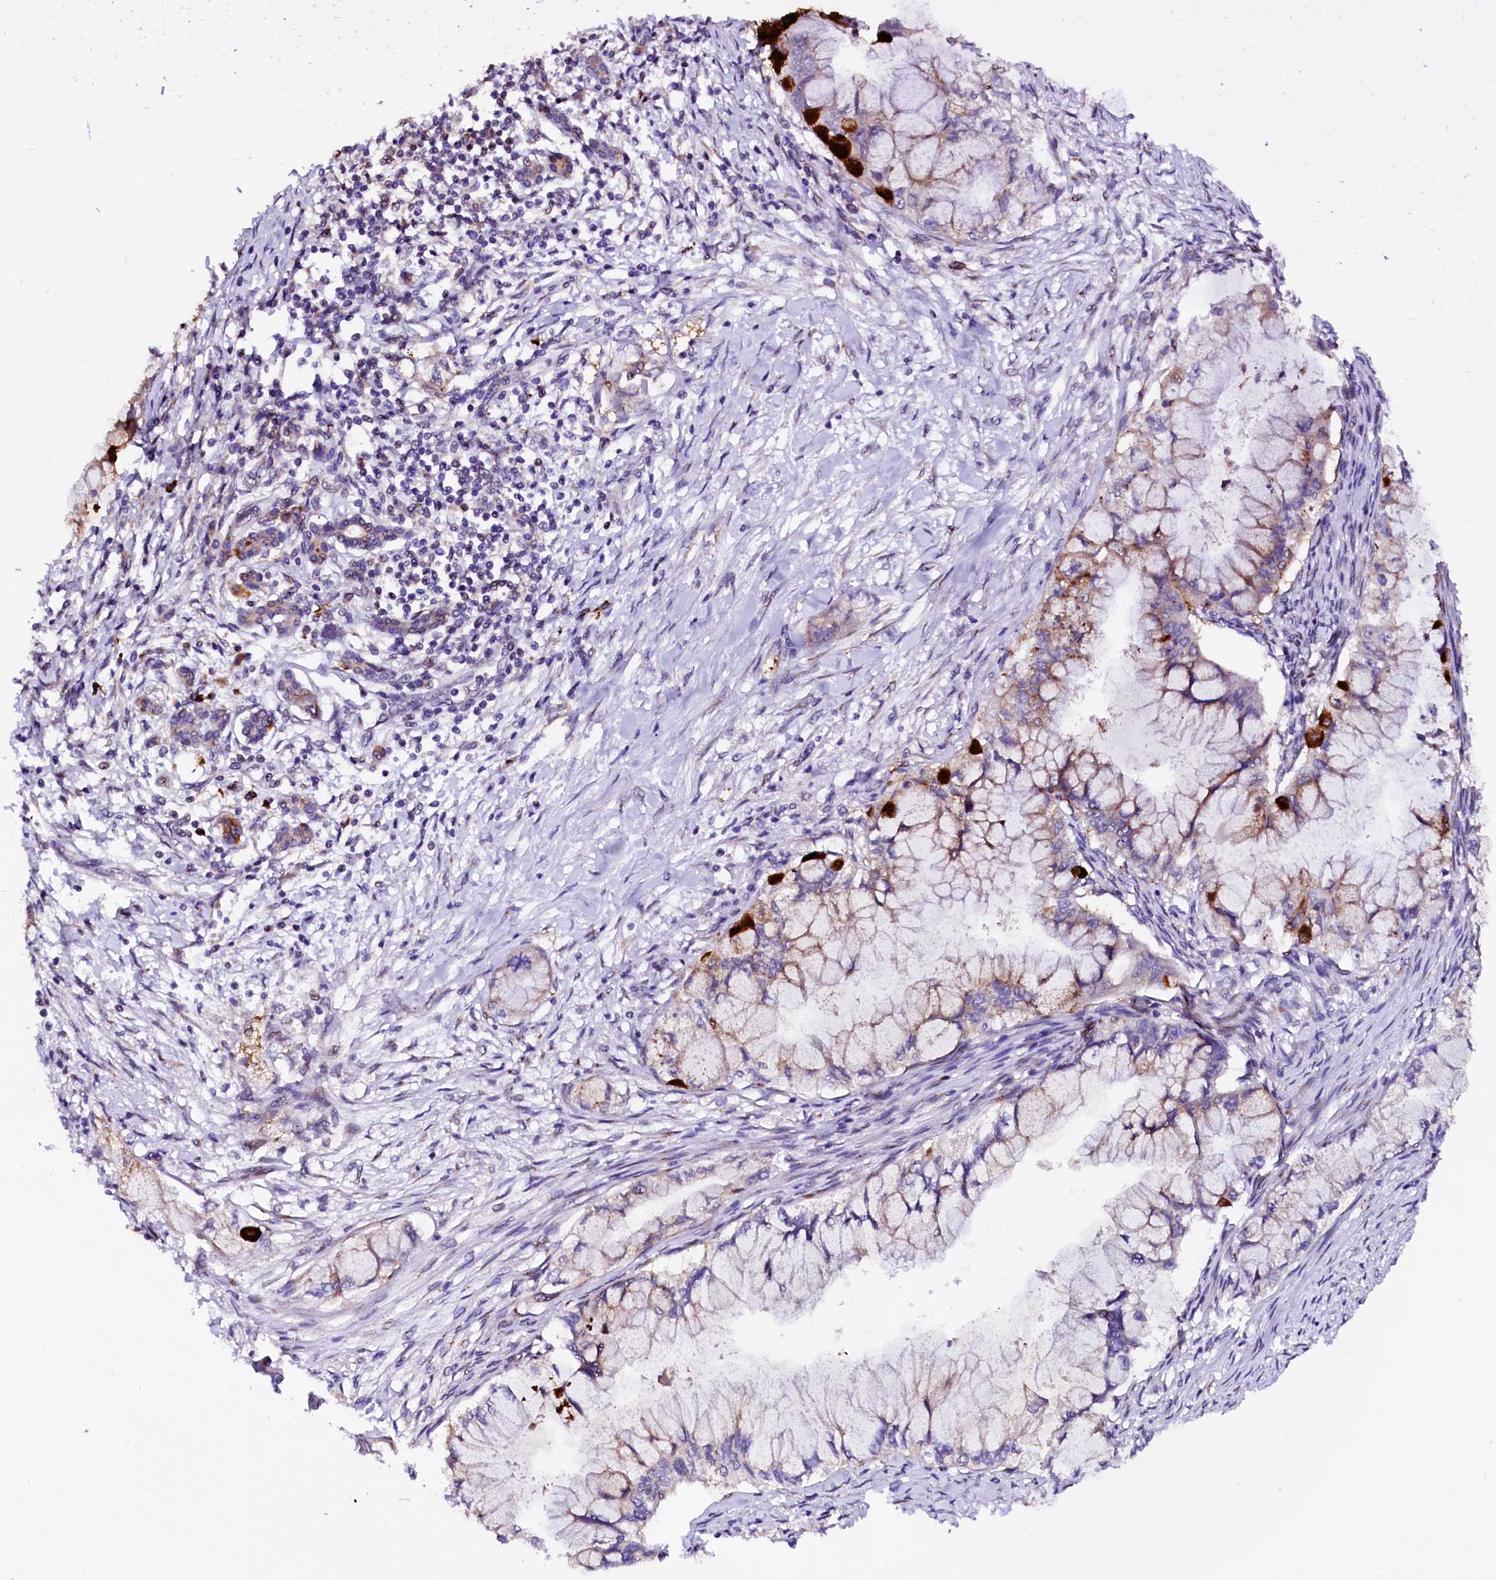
{"staining": {"intensity": "moderate", "quantity": "<25%", "location": "cytoplasmic/membranous"}, "tissue": "pancreatic cancer", "cell_type": "Tumor cells", "image_type": "cancer", "snomed": [{"axis": "morphology", "description": "Adenocarcinoma, NOS"}, {"axis": "topography", "description": "Pancreas"}], "caption": "IHC image of adenocarcinoma (pancreatic) stained for a protein (brown), which exhibits low levels of moderate cytoplasmic/membranous staining in approximately <25% of tumor cells.", "gene": "C5orf15", "patient": {"sex": "male", "age": 48}}